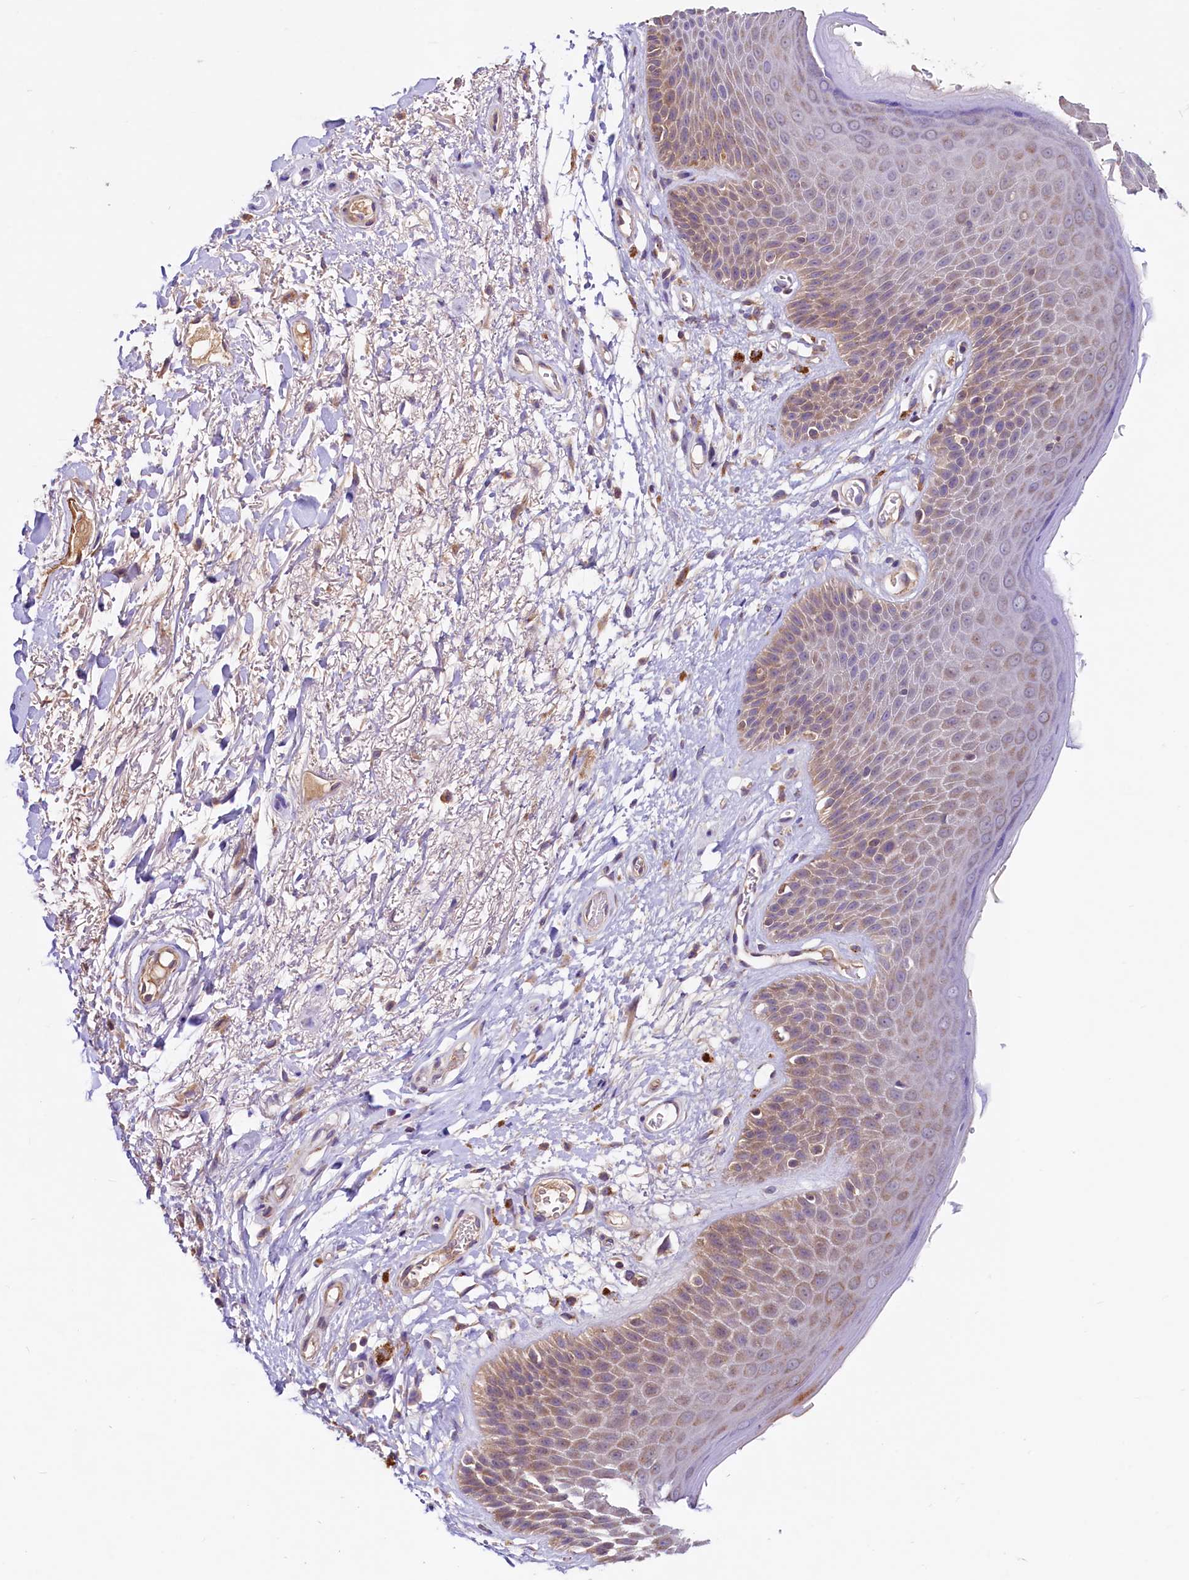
{"staining": {"intensity": "moderate", "quantity": "25%-75%", "location": "cytoplasmic/membranous"}, "tissue": "skin", "cell_type": "Epidermal cells", "image_type": "normal", "snomed": [{"axis": "morphology", "description": "Normal tissue, NOS"}, {"axis": "topography", "description": "Anal"}], "caption": "DAB immunohistochemical staining of benign skin exhibits moderate cytoplasmic/membranous protein staining in approximately 25%-75% of epidermal cells. The staining was performed using DAB, with brown indicating positive protein expression. Nuclei are stained blue with hematoxylin.", "gene": "CIAO3", "patient": {"sex": "male", "age": 74}}